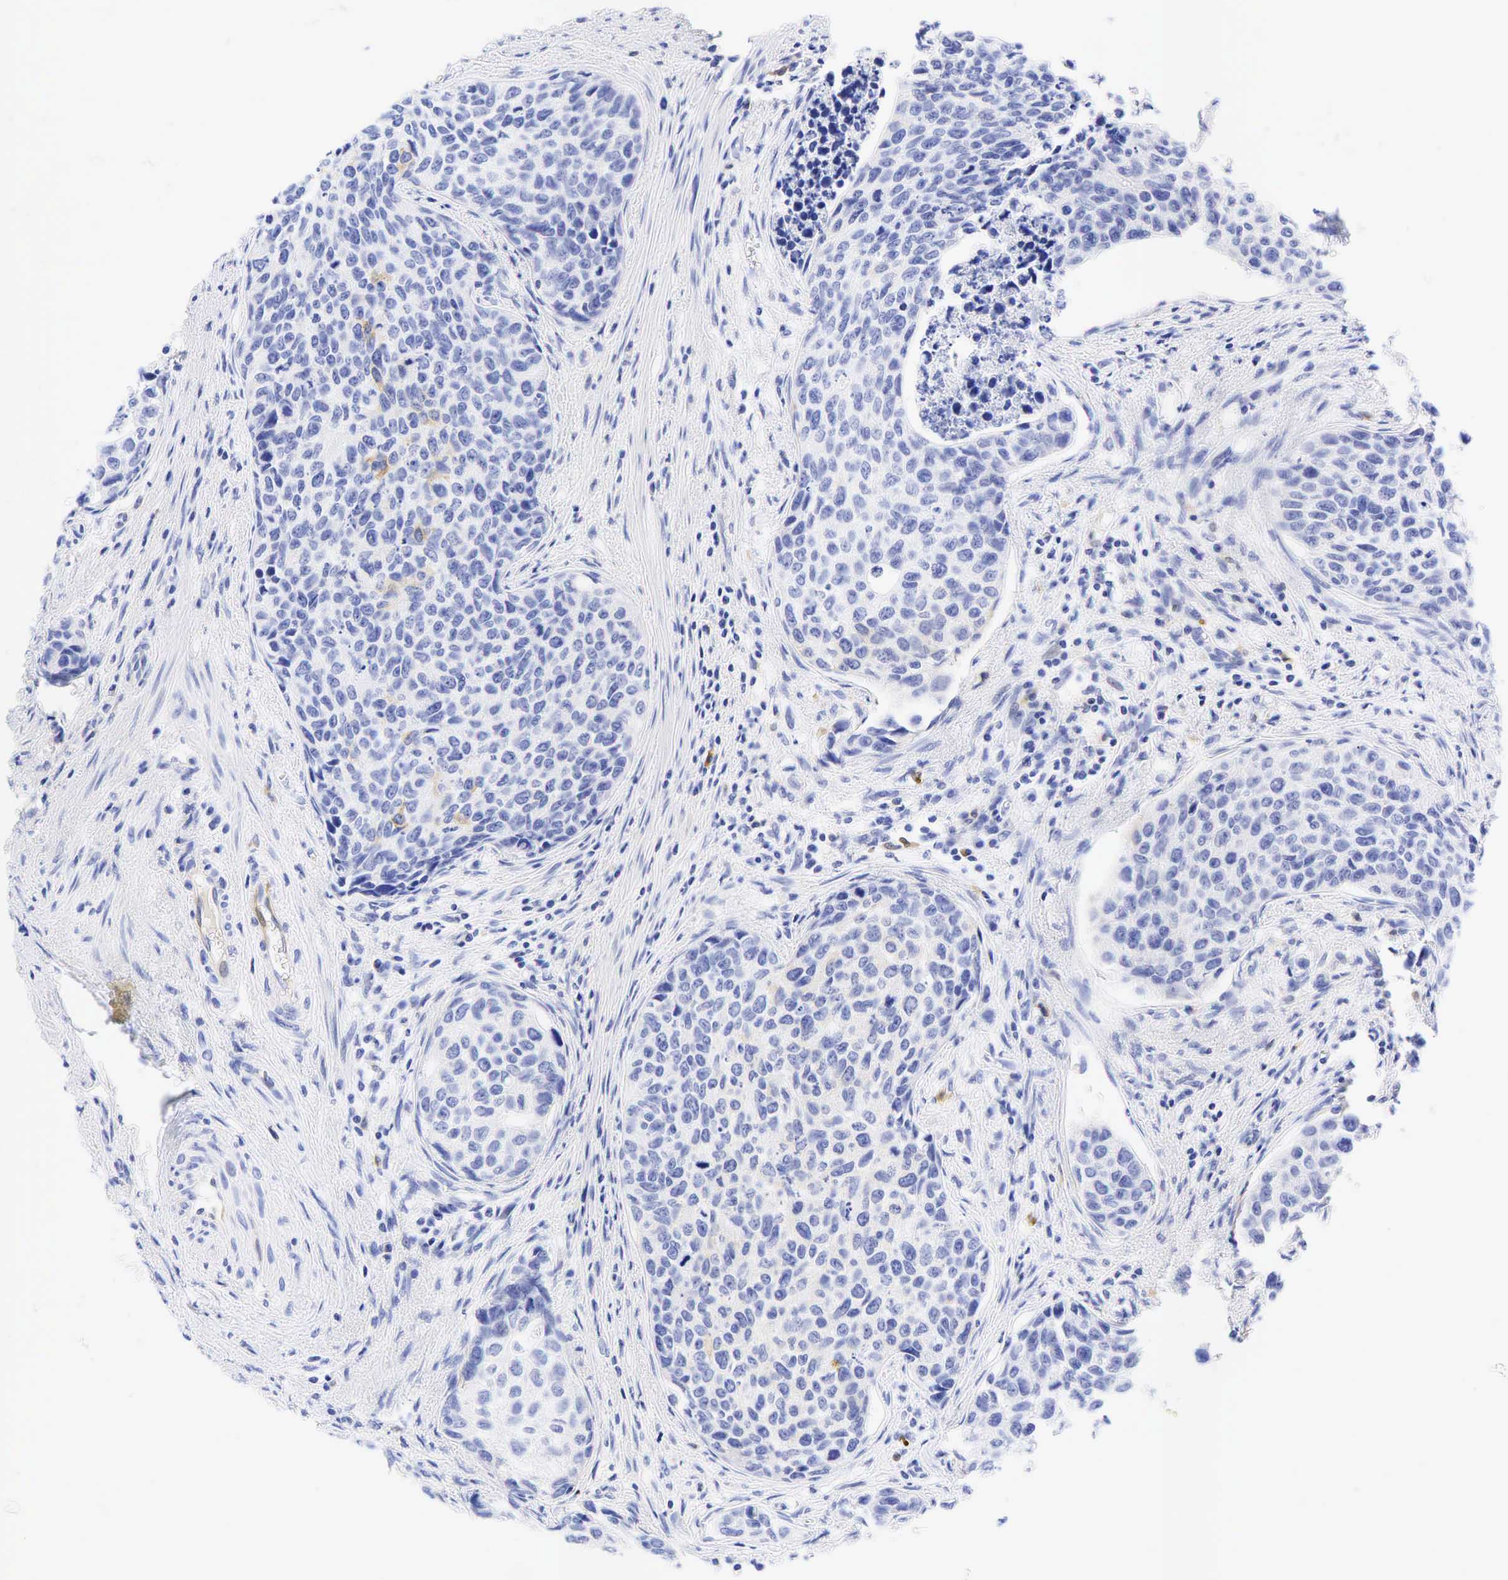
{"staining": {"intensity": "negative", "quantity": "none", "location": "none"}, "tissue": "urothelial cancer", "cell_type": "Tumor cells", "image_type": "cancer", "snomed": [{"axis": "morphology", "description": "Urothelial carcinoma, High grade"}, {"axis": "topography", "description": "Urinary bladder"}], "caption": "Immunohistochemical staining of urothelial carcinoma (high-grade) exhibits no significant expression in tumor cells.", "gene": "TNFRSF8", "patient": {"sex": "male", "age": 81}}